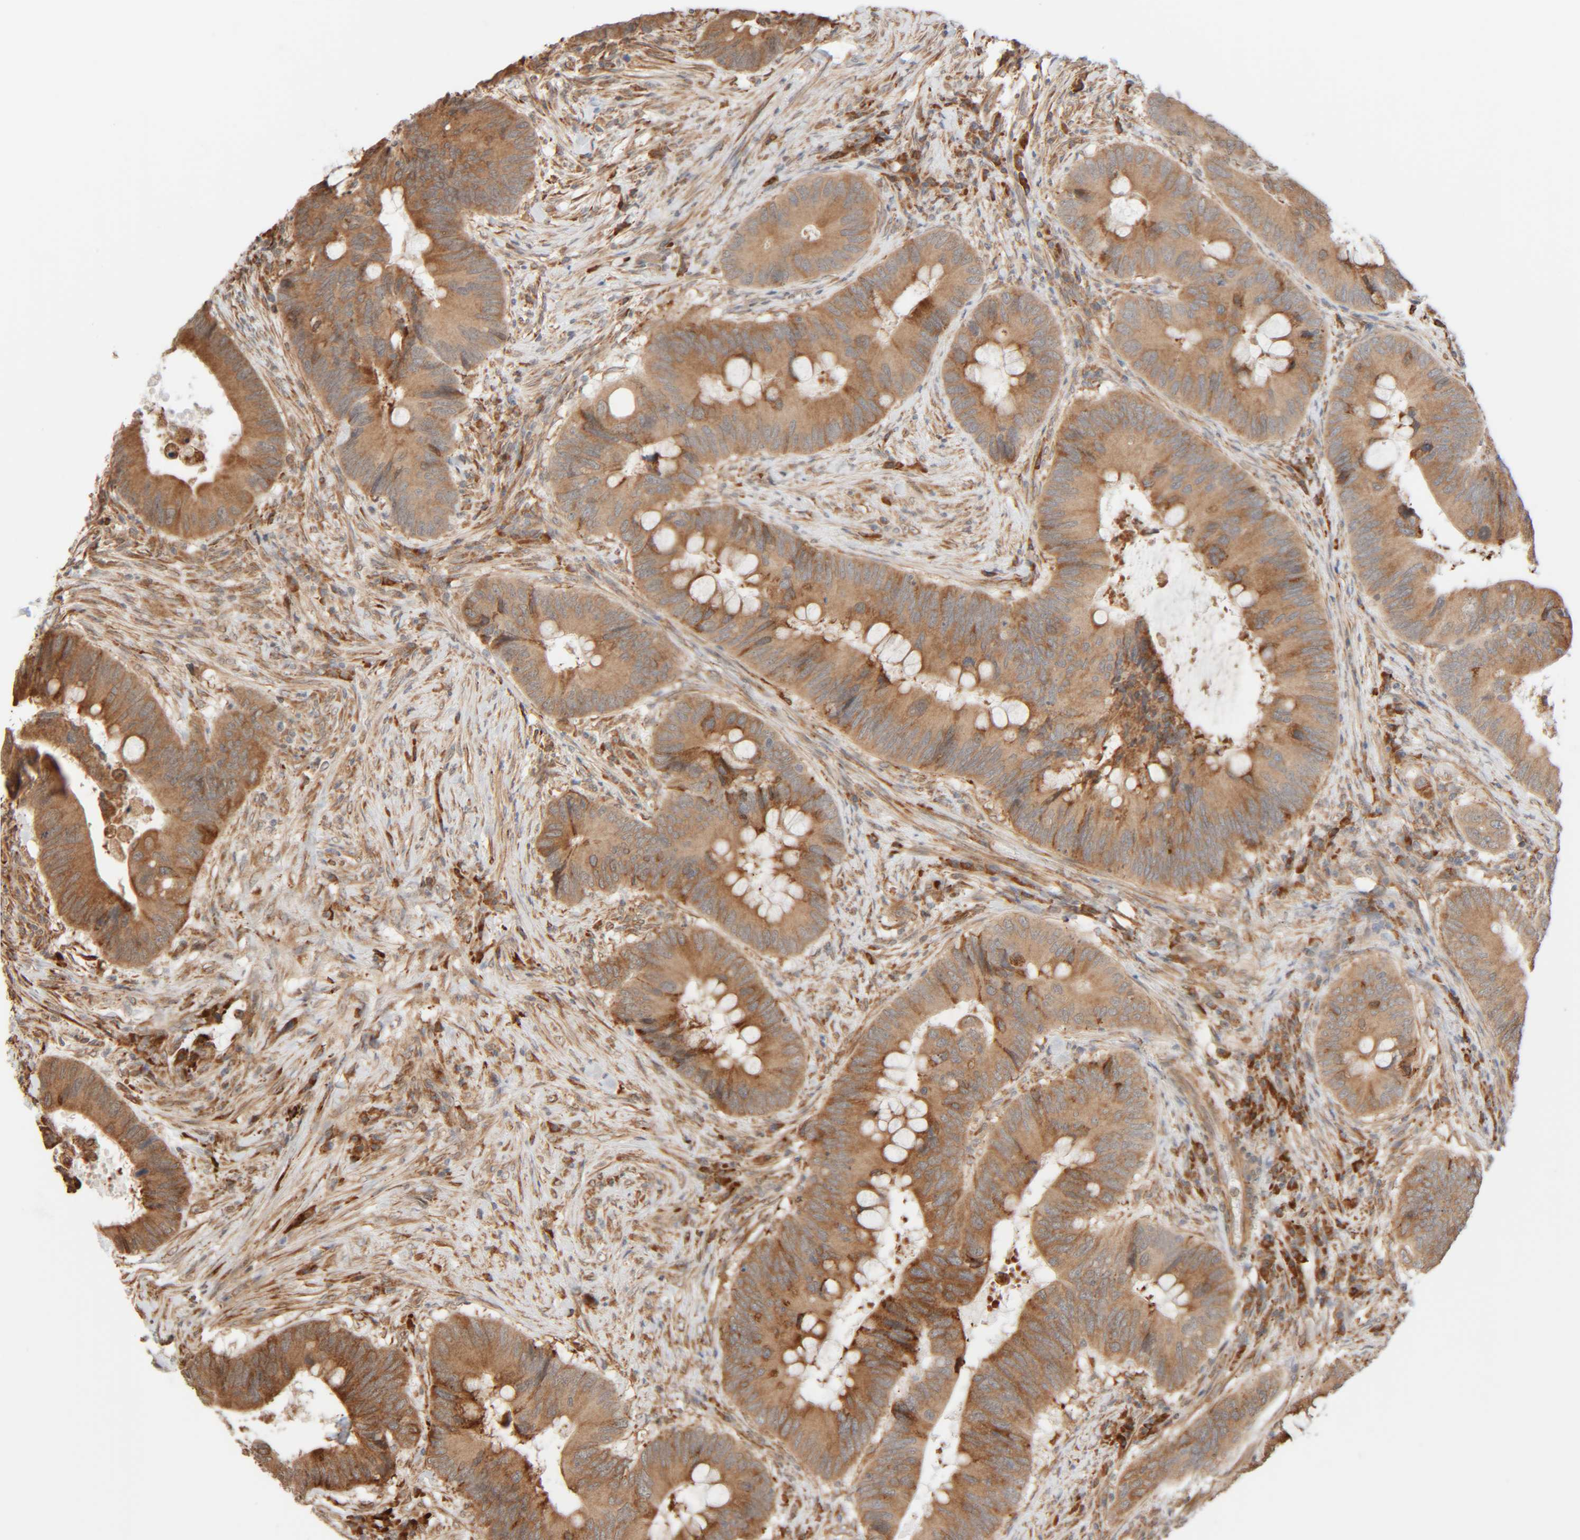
{"staining": {"intensity": "moderate", "quantity": ">75%", "location": "cytoplasmic/membranous"}, "tissue": "colorectal cancer", "cell_type": "Tumor cells", "image_type": "cancer", "snomed": [{"axis": "morphology", "description": "Adenocarcinoma, NOS"}, {"axis": "topography", "description": "Colon"}], "caption": "Colorectal cancer (adenocarcinoma) stained for a protein (brown) shows moderate cytoplasmic/membranous positive positivity in about >75% of tumor cells.", "gene": "INTS1", "patient": {"sex": "male", "age": 71}}